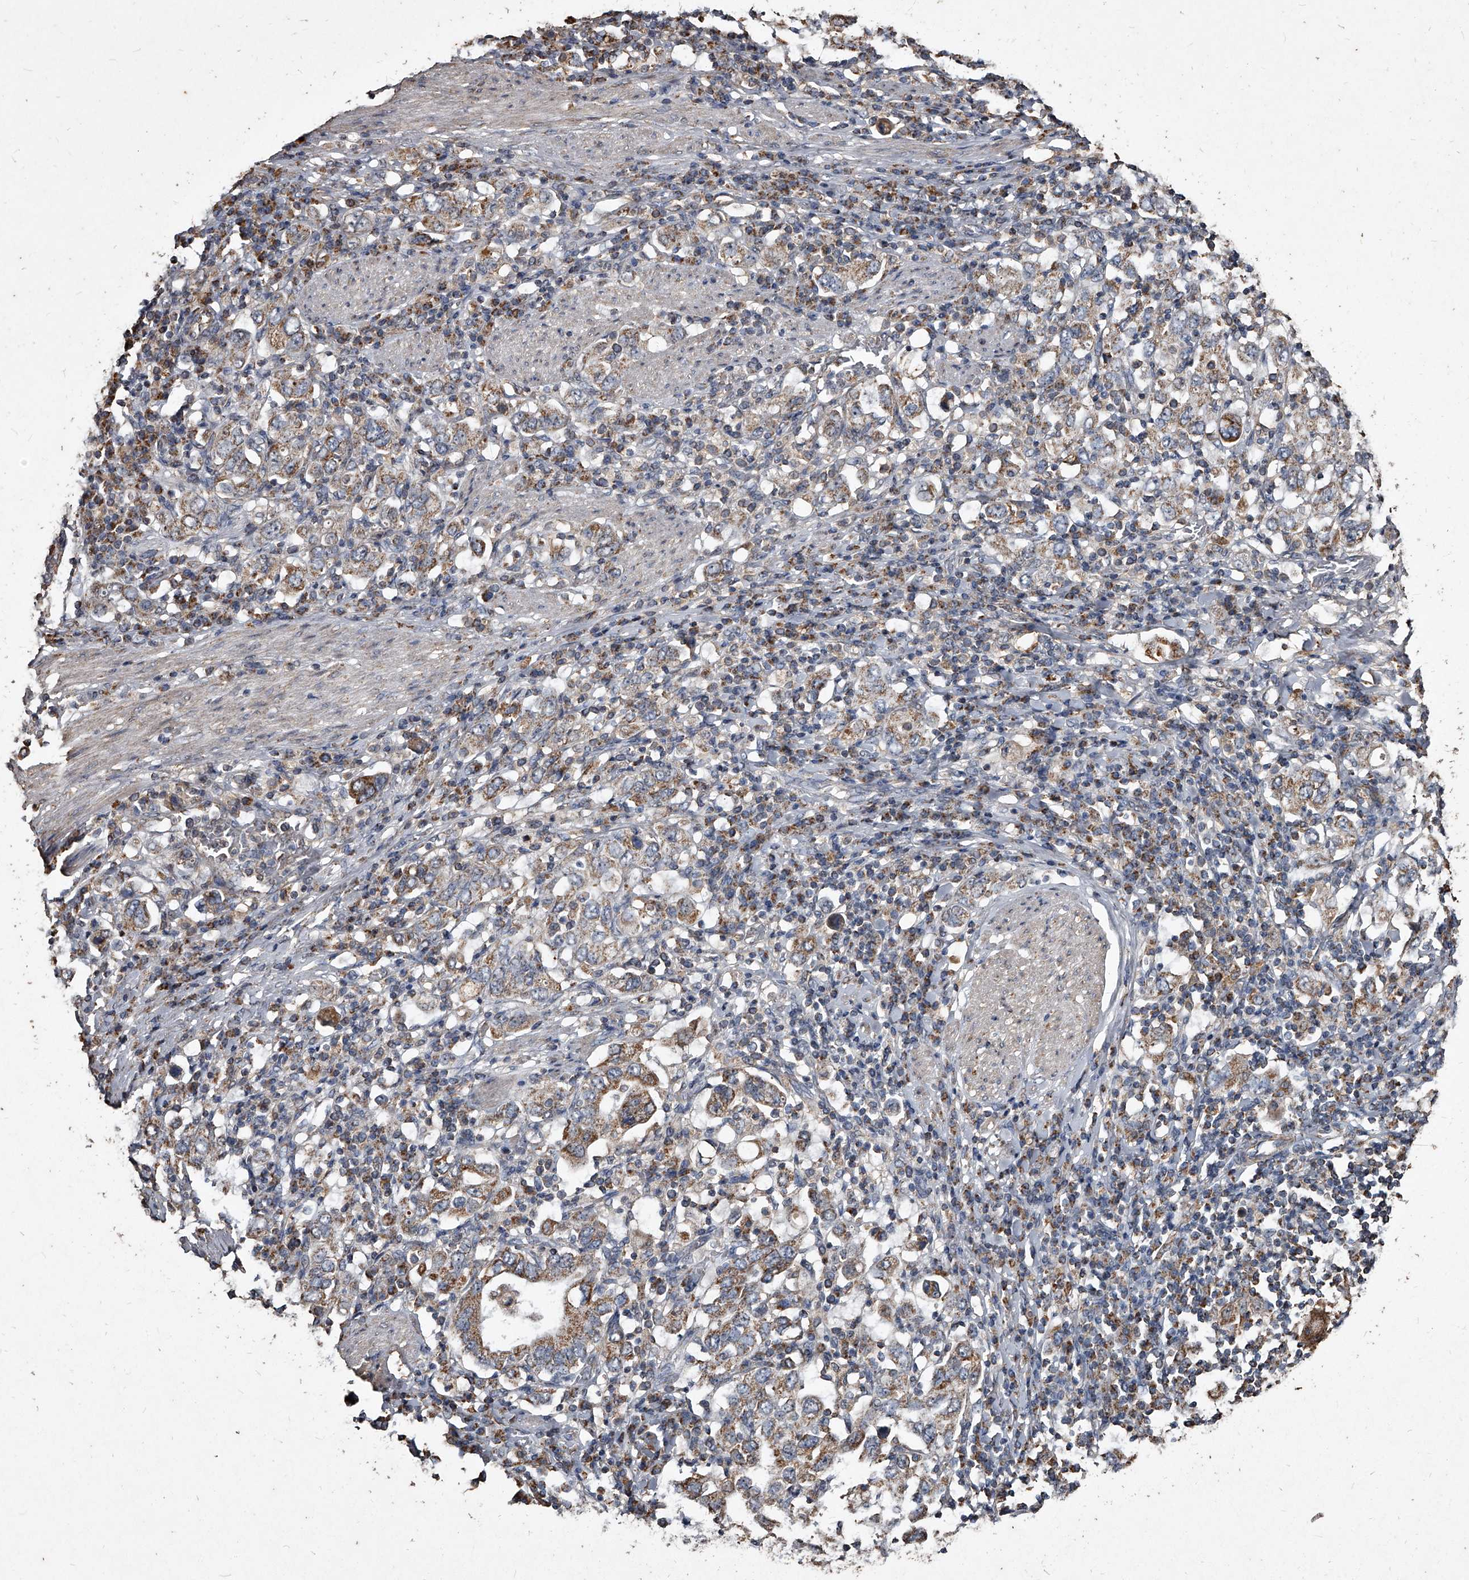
{"staining": {"intensity": "moderate", "quantity": ">75%", "location": "cytoplasmic/membranous"}, "tissue": "stomach cancer", "cell_type": "Tumor cells", "image_type": "cancer", "snomed": [{"axis": "morphology", "description": "Adenocarcinoma, NOS"}, {"axis": "topography", "description": "Stomach, upper"}], "caption": "High-power microscopy captured an immunohistochemistry histopathology image of stomach adenocarcinoma, revealing moderate cytoplasmic/membranous expression in approximately >75% of tumor cells. Nuclei are stained in blue.", "gene": "GPR183", "patient": {"sex": "male", "age": 62}}